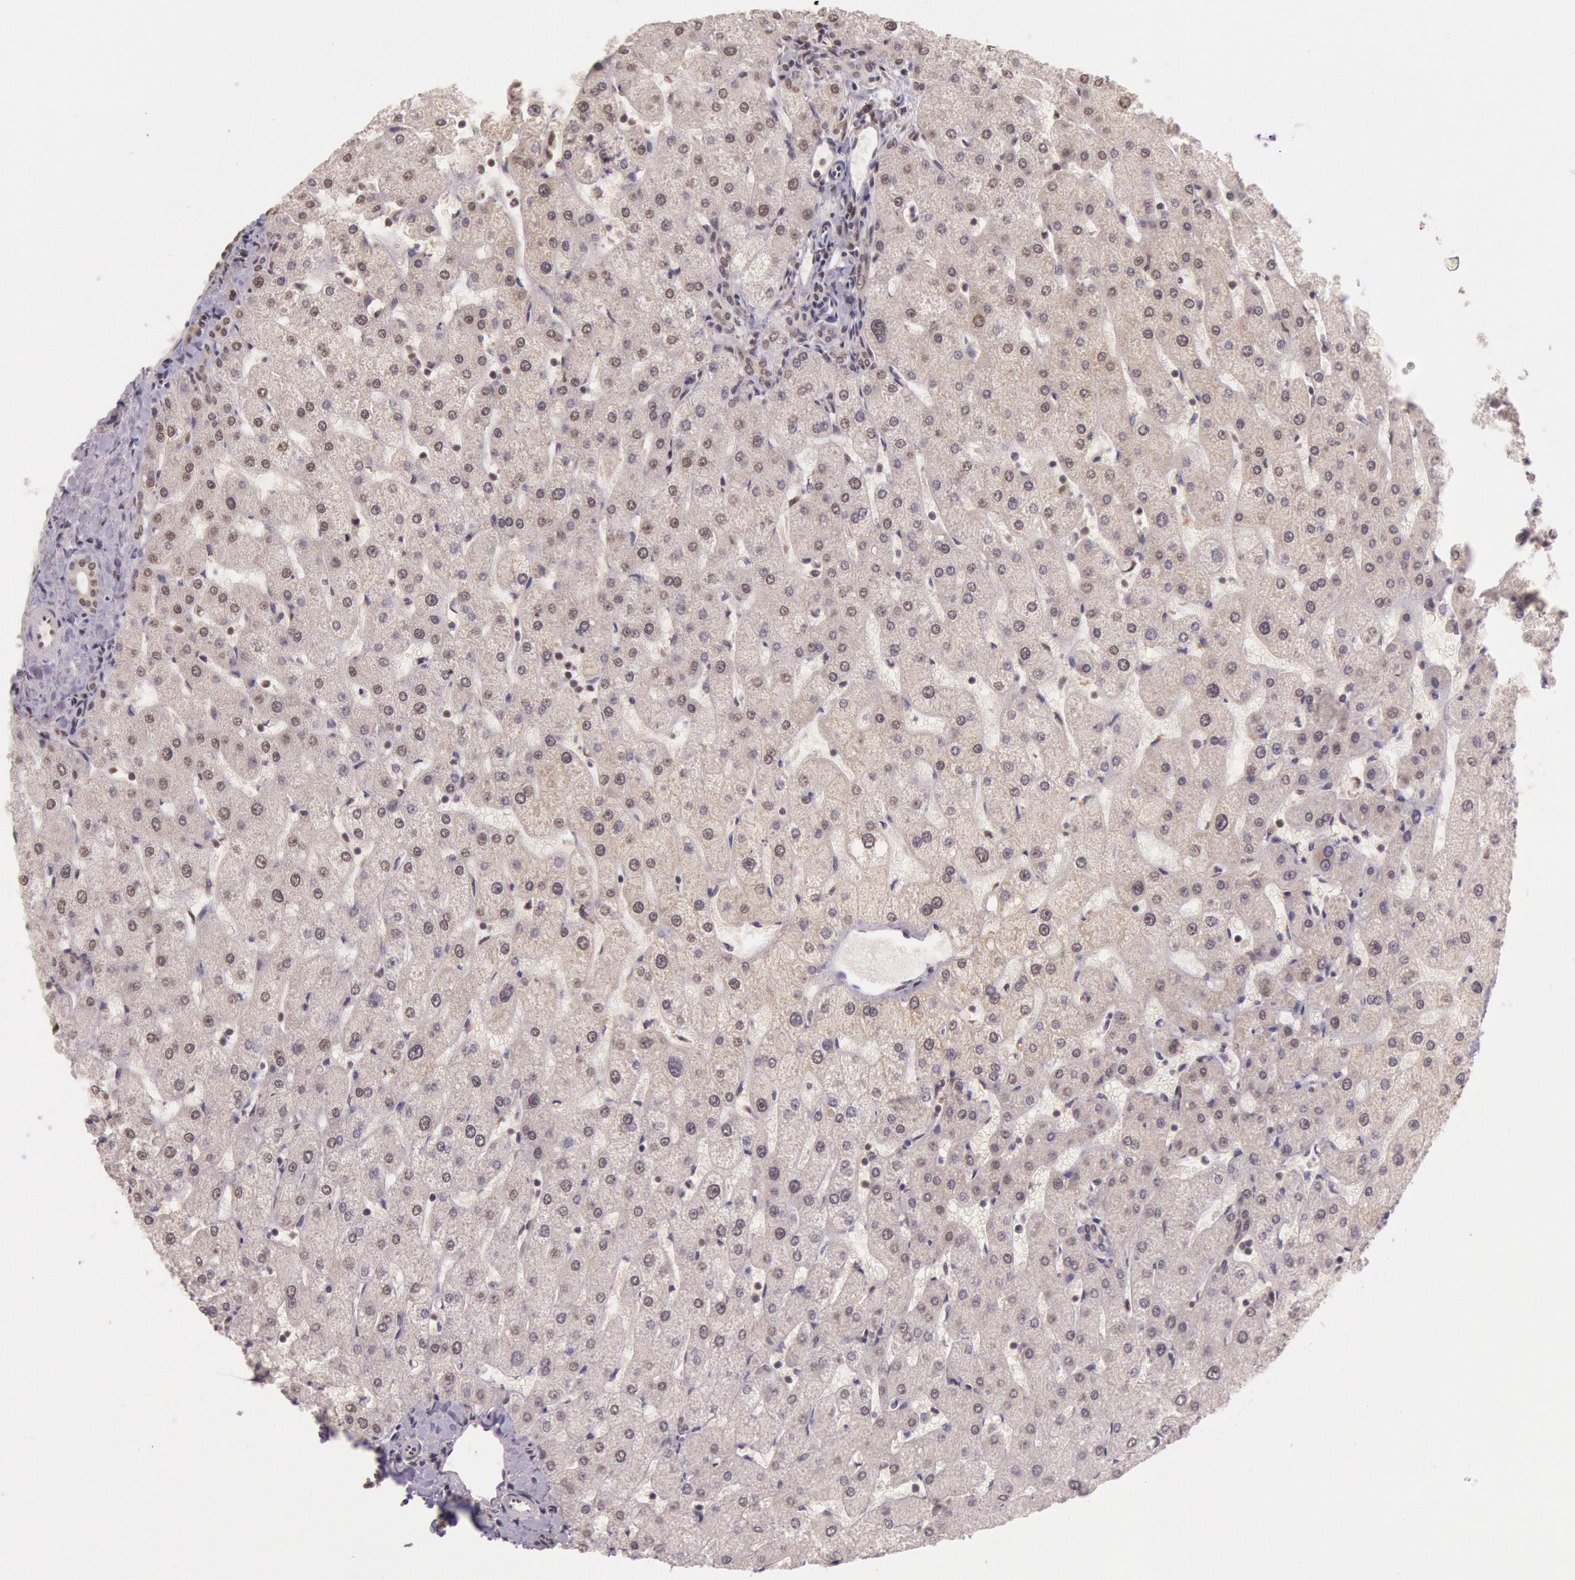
{"staining": {"intensity": "weak", "quantity": "<25%", "location": "cytoplasmic/membranous"}, "tissue": "liver", "cell_type": "Cholangiocytes", "image_type": "normal", "snomed": [{"axis": "morphology", "description": "Normal tissue, NOS"}, {"axis": "topography", "description": "Liver"}], "caption": "Protein analysis of normal liver demonstrates no significant expression in cholangiocytes.", "gene": "RTL10", "patient": {"sex": "male", "age": 67}}